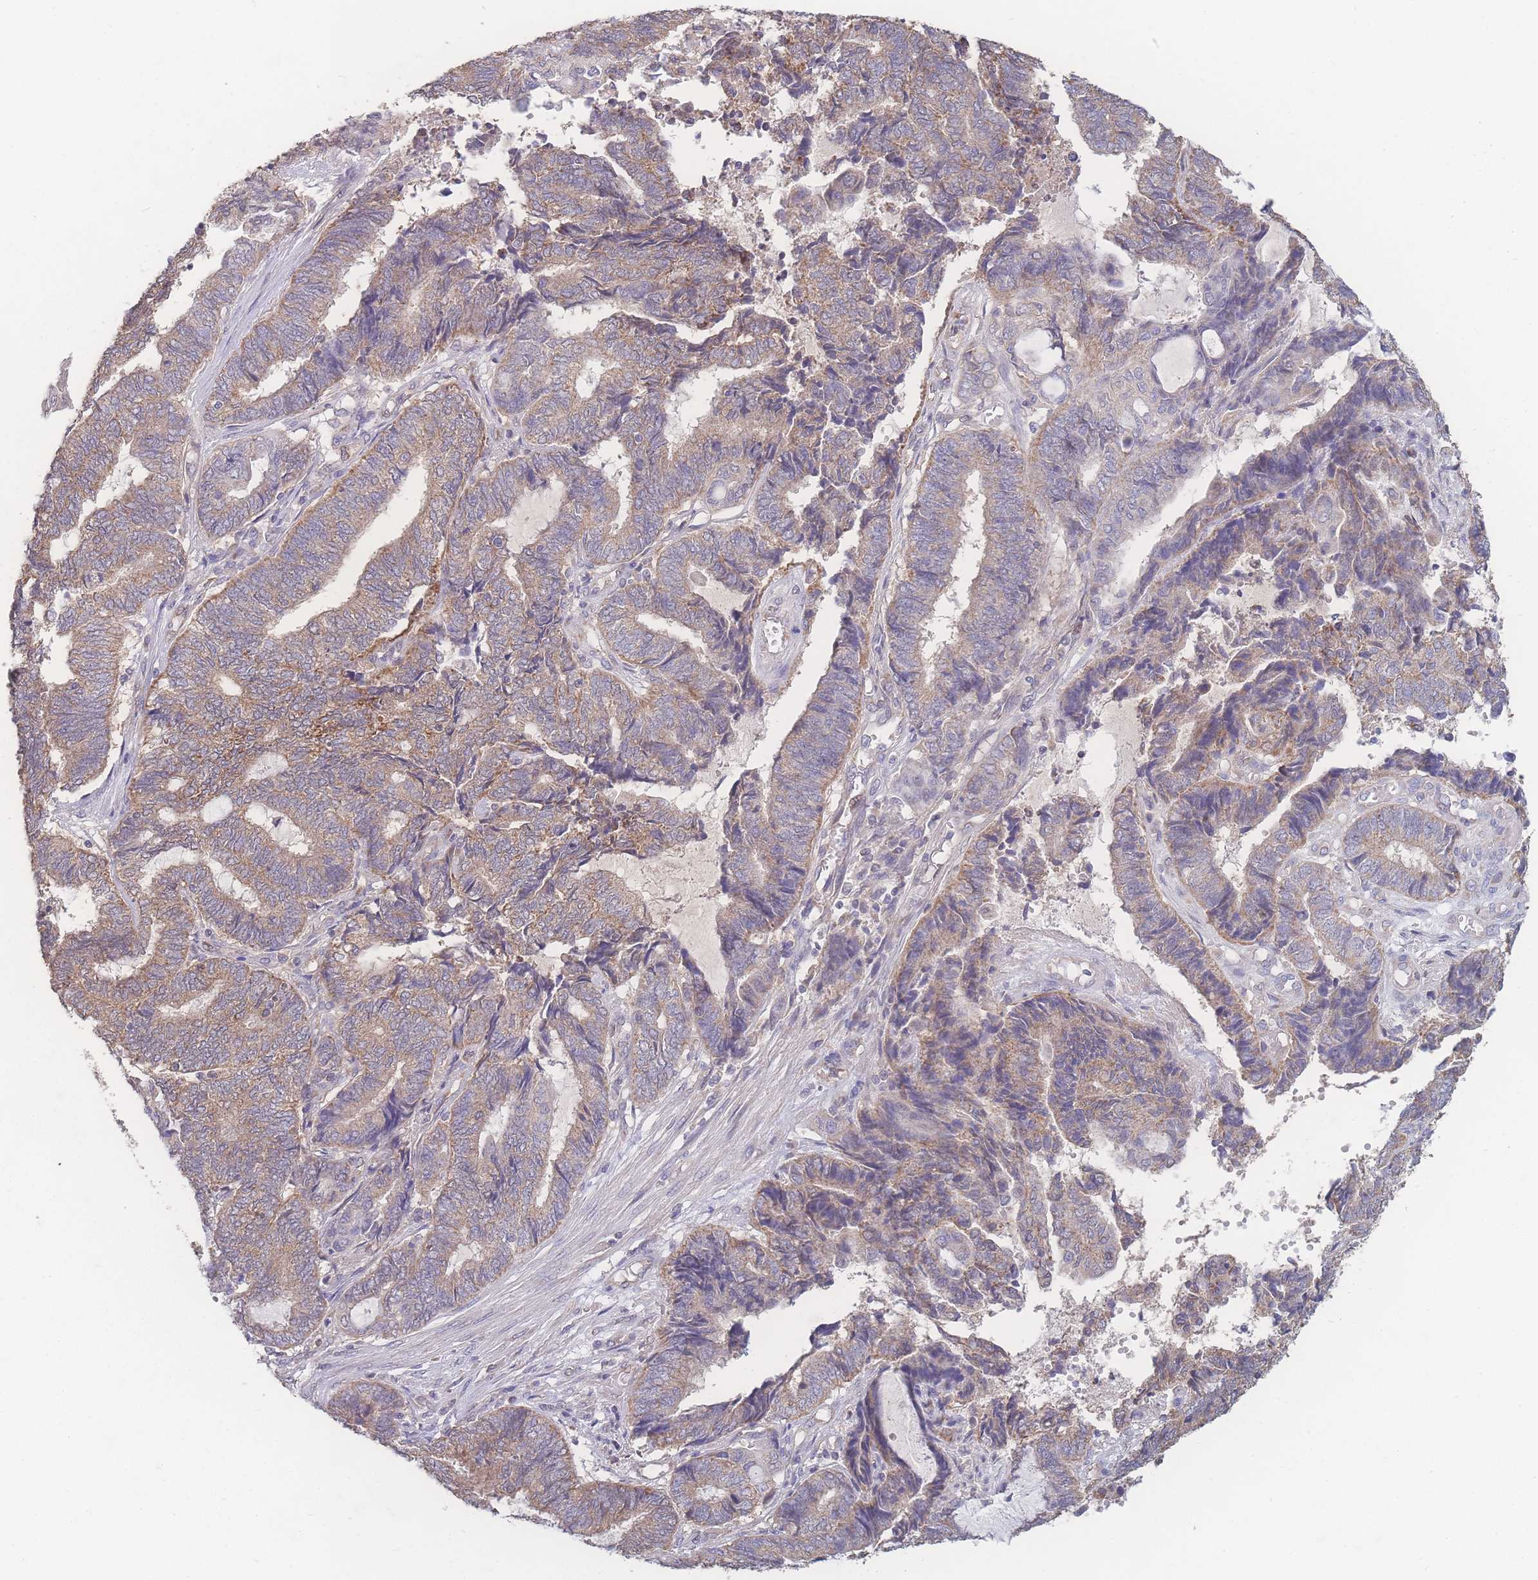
{"staining": {"intensity": "moderate", "quantity": ">75%", "location": "cytoplasmic/membranous"}, "tissue": "endometrial cancer", "cell_type": "Tumor cells", "image_type": "cancer", "snomed": [{"axis": "morphology", "description": "Adenocarcinoma, NOS"}, {"axis": "topography", "description": "Uterus"}, {"axis": "topography", "description": "Endometrium"}], "caption": "High-power microscopy captured an IHC image of adenocarcinoma (endometrial), revealing moderate cytoplasmic/membranous positivity in approximately >75% of tumor cells.", "gene": "GIPR", "patient": {"sex": "female", "age": 70}}